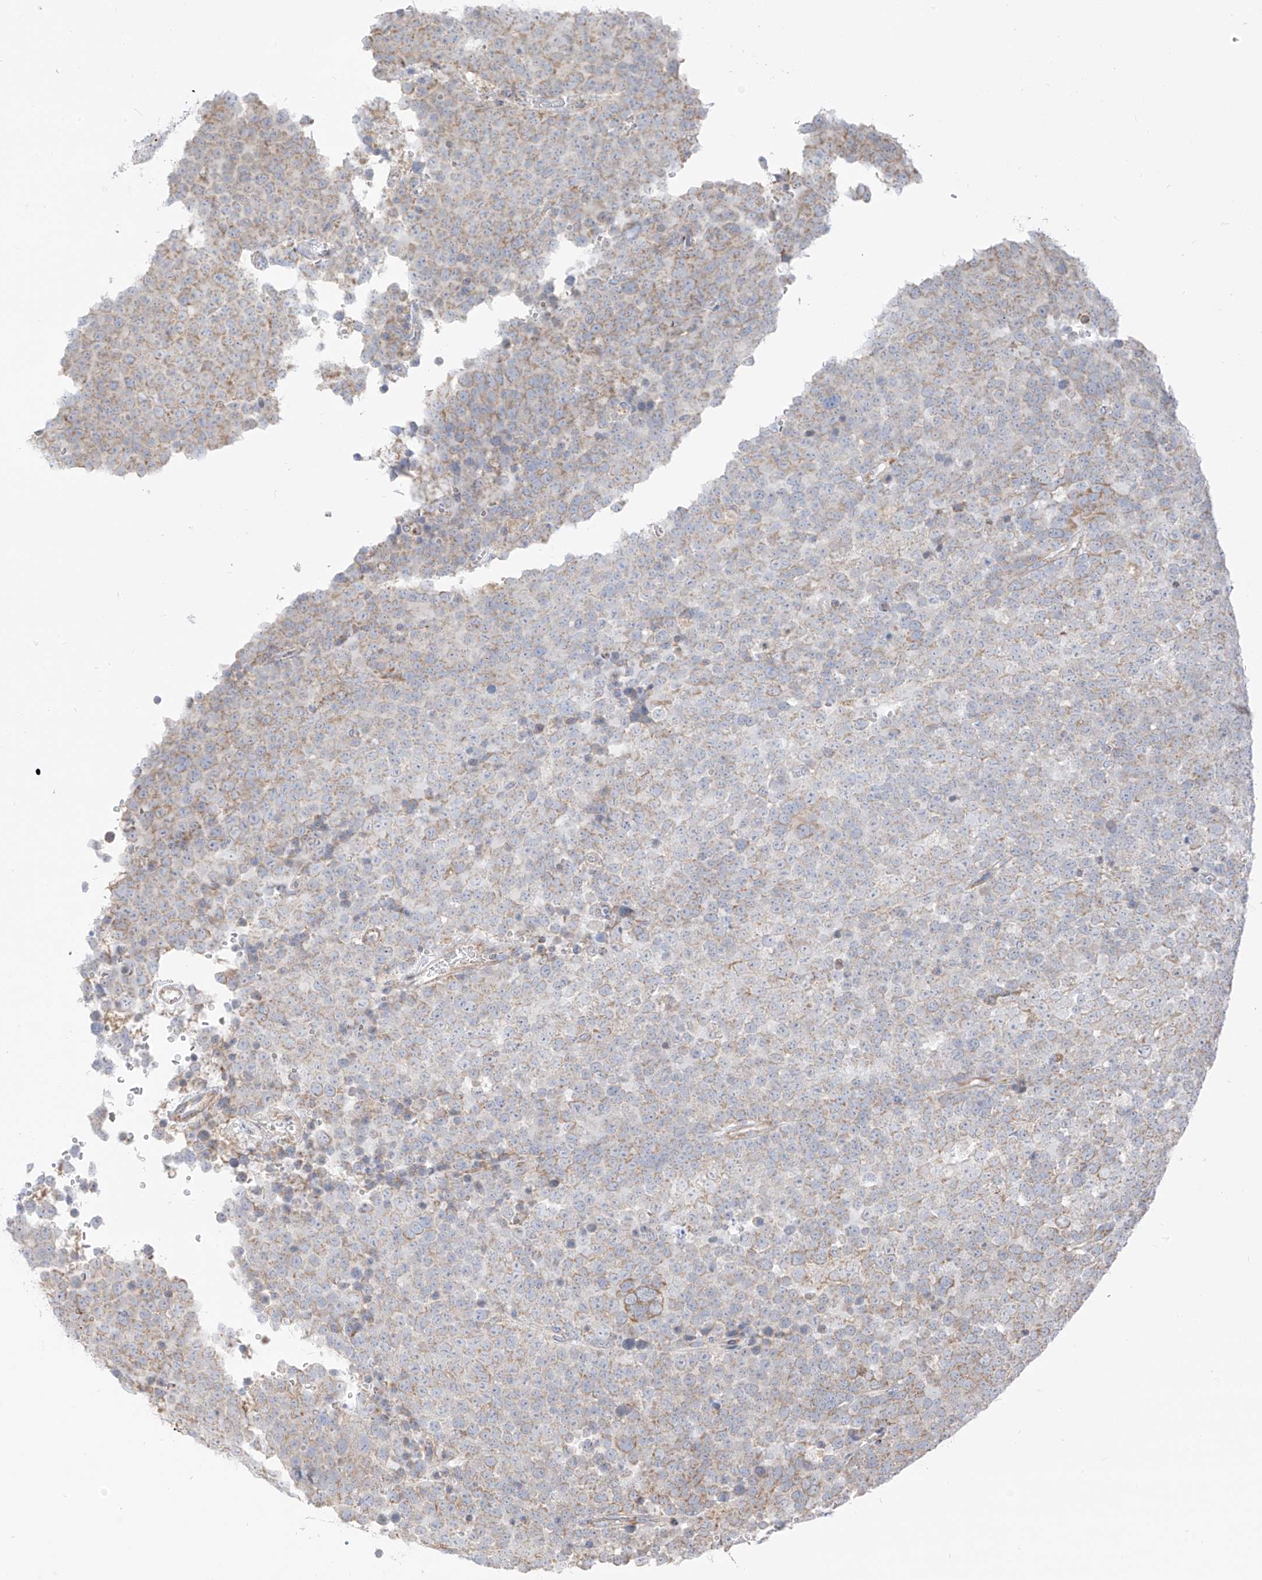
{"staining": {"intensity": "weak", "quantity": ">75%", "location": "cytoplasmic/membranous"}, "tissue": "testis cancer", "cell_type": "Tumor cells", "image_type": "cancer", "snomed": [{"axis": "morphology", "description": "Seminoma, NOS"}, {"axis": "topography", "description": "Testis"}], "caption": "Human testis cancer (seminoma) stained with a brown dye demonstrates weak cytoplasmic/membranous positive expression in approximately >75% of tumor cells.", "gene": "ETHE1", "patient": {"sex": "male", "age": 71}}